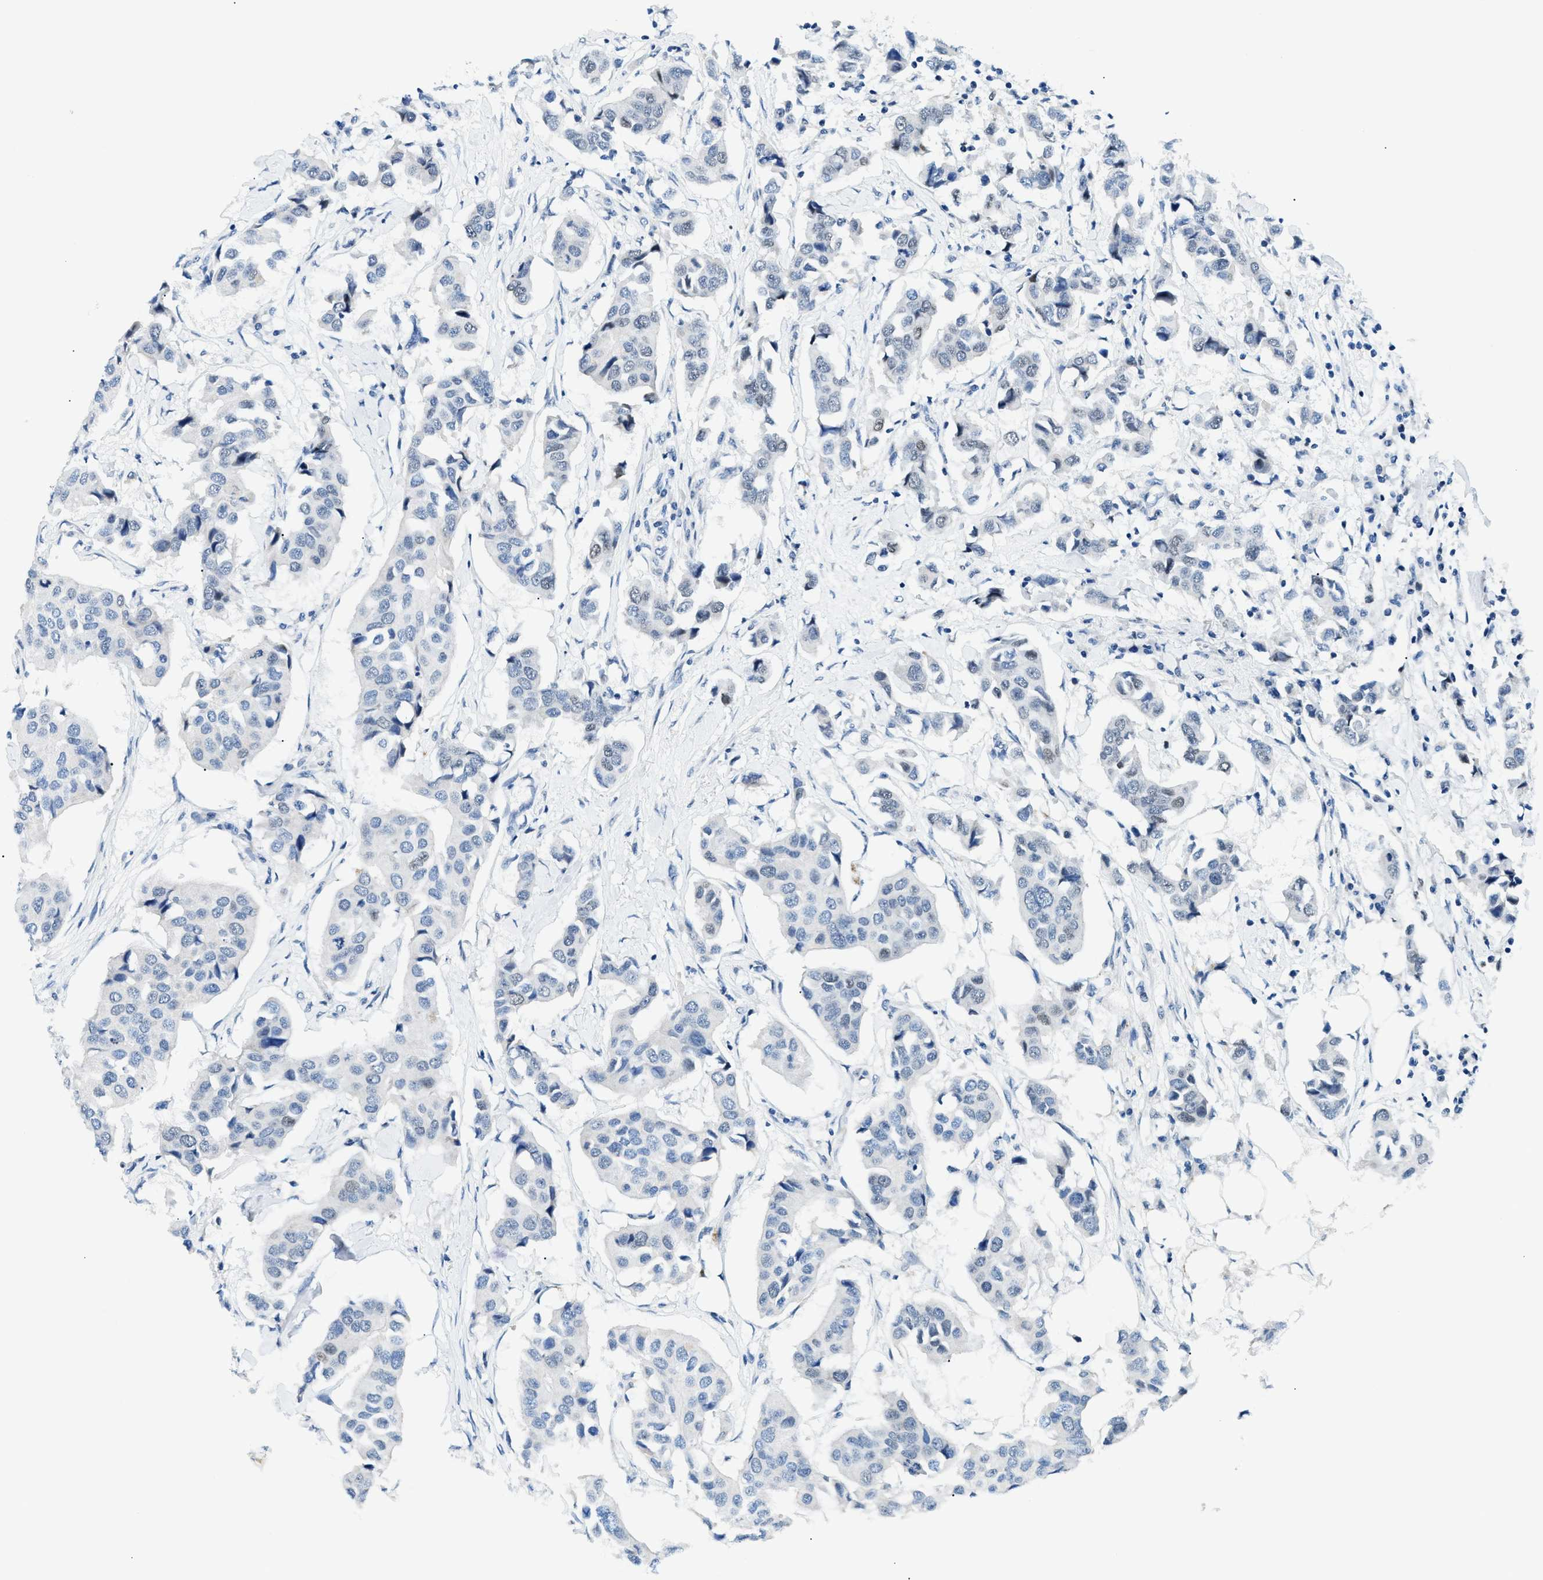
{"staining": {"intensity": "moderate", "quantity": "<25%", "location": "nuclear"}, "tissue": "breast cancer", "cell_type": "Tumor cells", "image_type": "cancer", "snomed": [{"axis": "morphology", "description": "Duct carcinoma"}, {"axis": "topography", "description": "Breast"}], "caption": "Immunohistochemistry (IHC) histopathology image of neoplastic tissue: breast infiltrating ductal carcinoma stained using immunohistochemistry displays low levels of moderate protein expression localized specifically in the nuclear of tumor cells, appearing as a nuclear brown color.", "gene": "SMARCC1", "patient": {"sex": "female", "age": 80}}